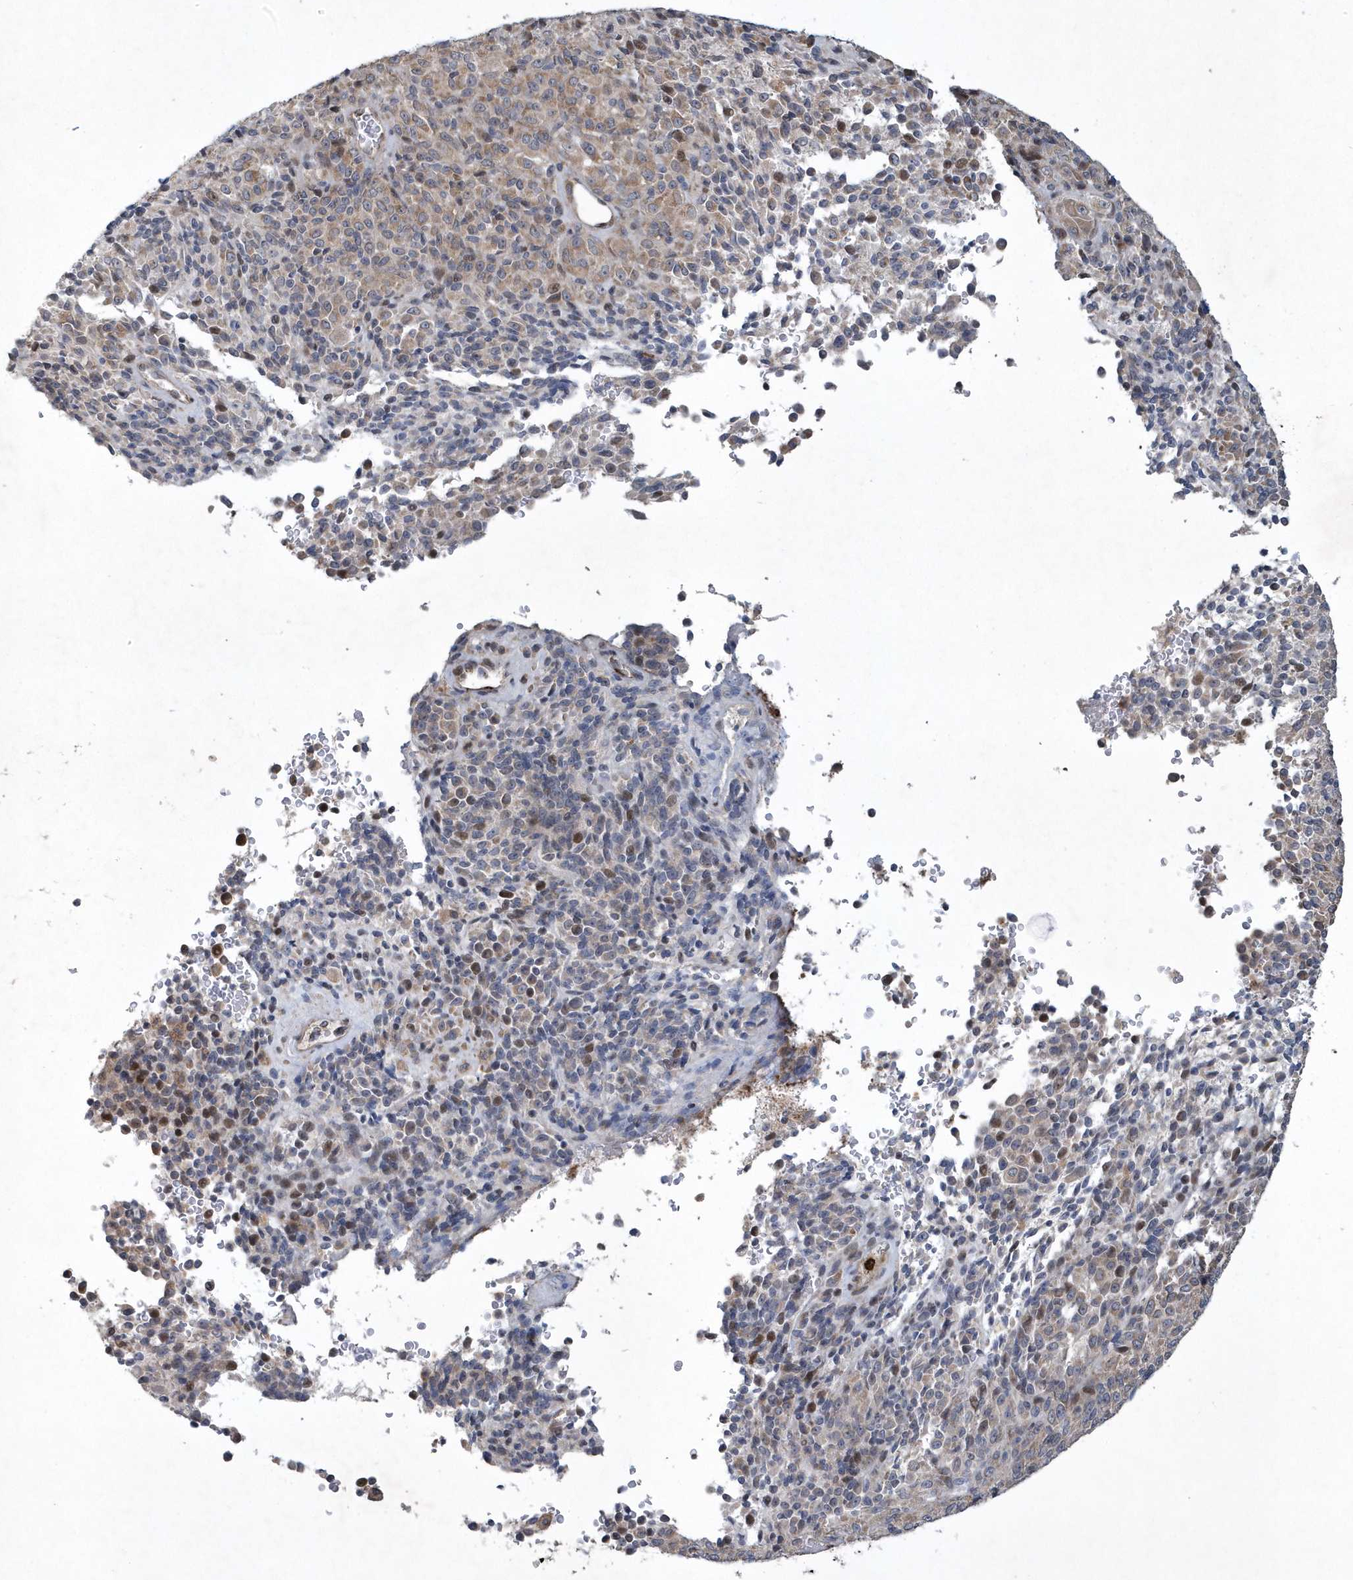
{"staining": {"intensity": "weak", "quantity": ">75%", "location": "cytoplasmic/membranous"}, "tissue": "melanoma", "cell_type": "Tumor cells", "image_type": "cancer", "snomed": [{"axis": "morphology", "description": "Malignant melanoma, Metastatic site"}, {"axis": "topography", "description": "Brain"}], "caption": "IHC of human malignant melanoma (metastatic site) shows low levels of weak cytoplasmic/membranous staining in approximately >75% of tumor cells.", "gene": "N4BP2", "patient": {"sex": "female", "age": 56}}